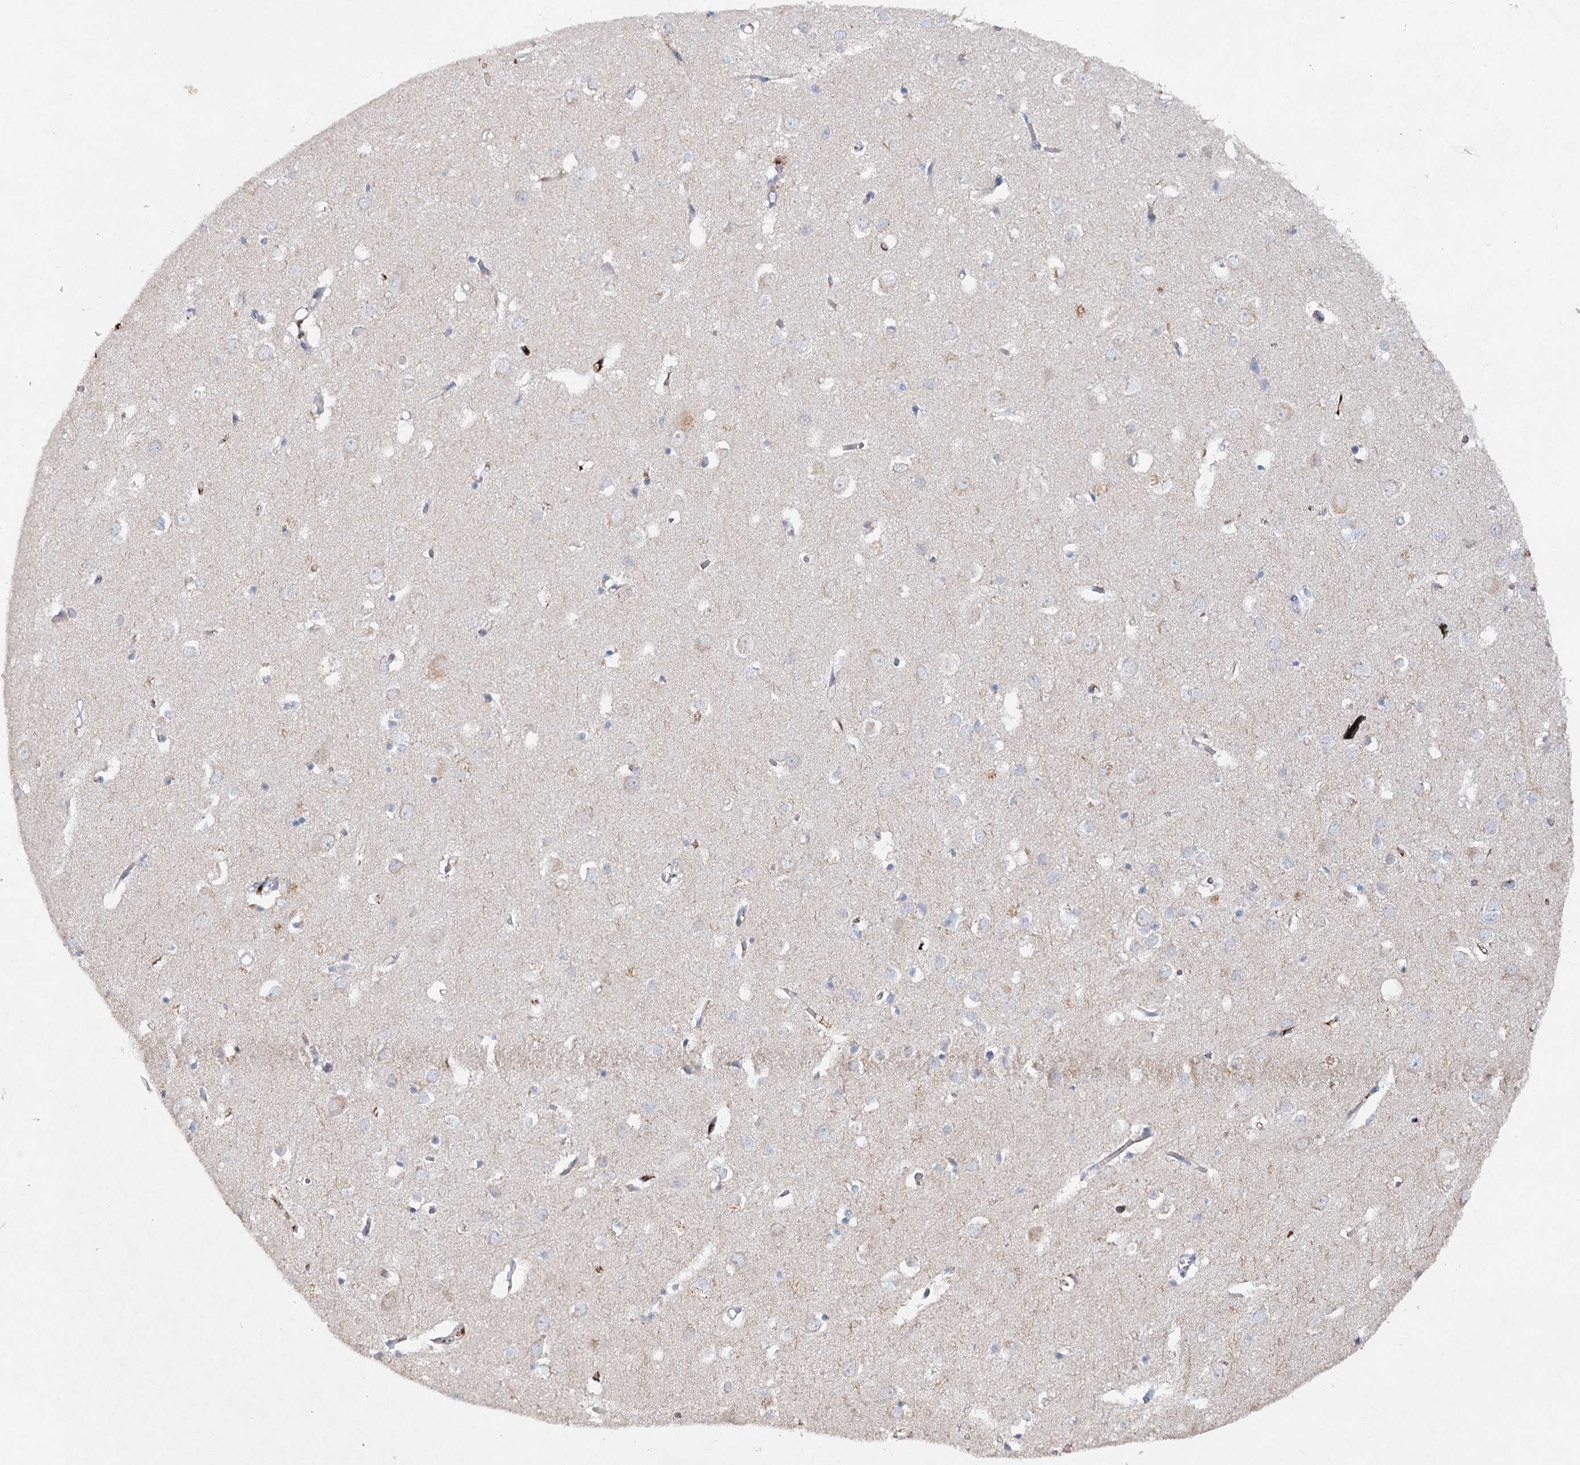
{"staining": {"intensity": "negative", "quantity": "none", "location": "none"}, "tissue": "cerebral cortex", "cell_type": "Endothelial cells", "image_type": "normal", "snomed": [{"axis": "morphology", "description": "Normal tissue, NOS"}, {"axis": "topography", "description": "Cerebral cortex"}], "caption": "Micrograph shows no protein expression in endothelial cells of benign cerebral cortex. (DAB immunohistochemistry (IHC), high magnification).", "gene": "RFX6", "patient": {"sex": "female", "age": 64}}